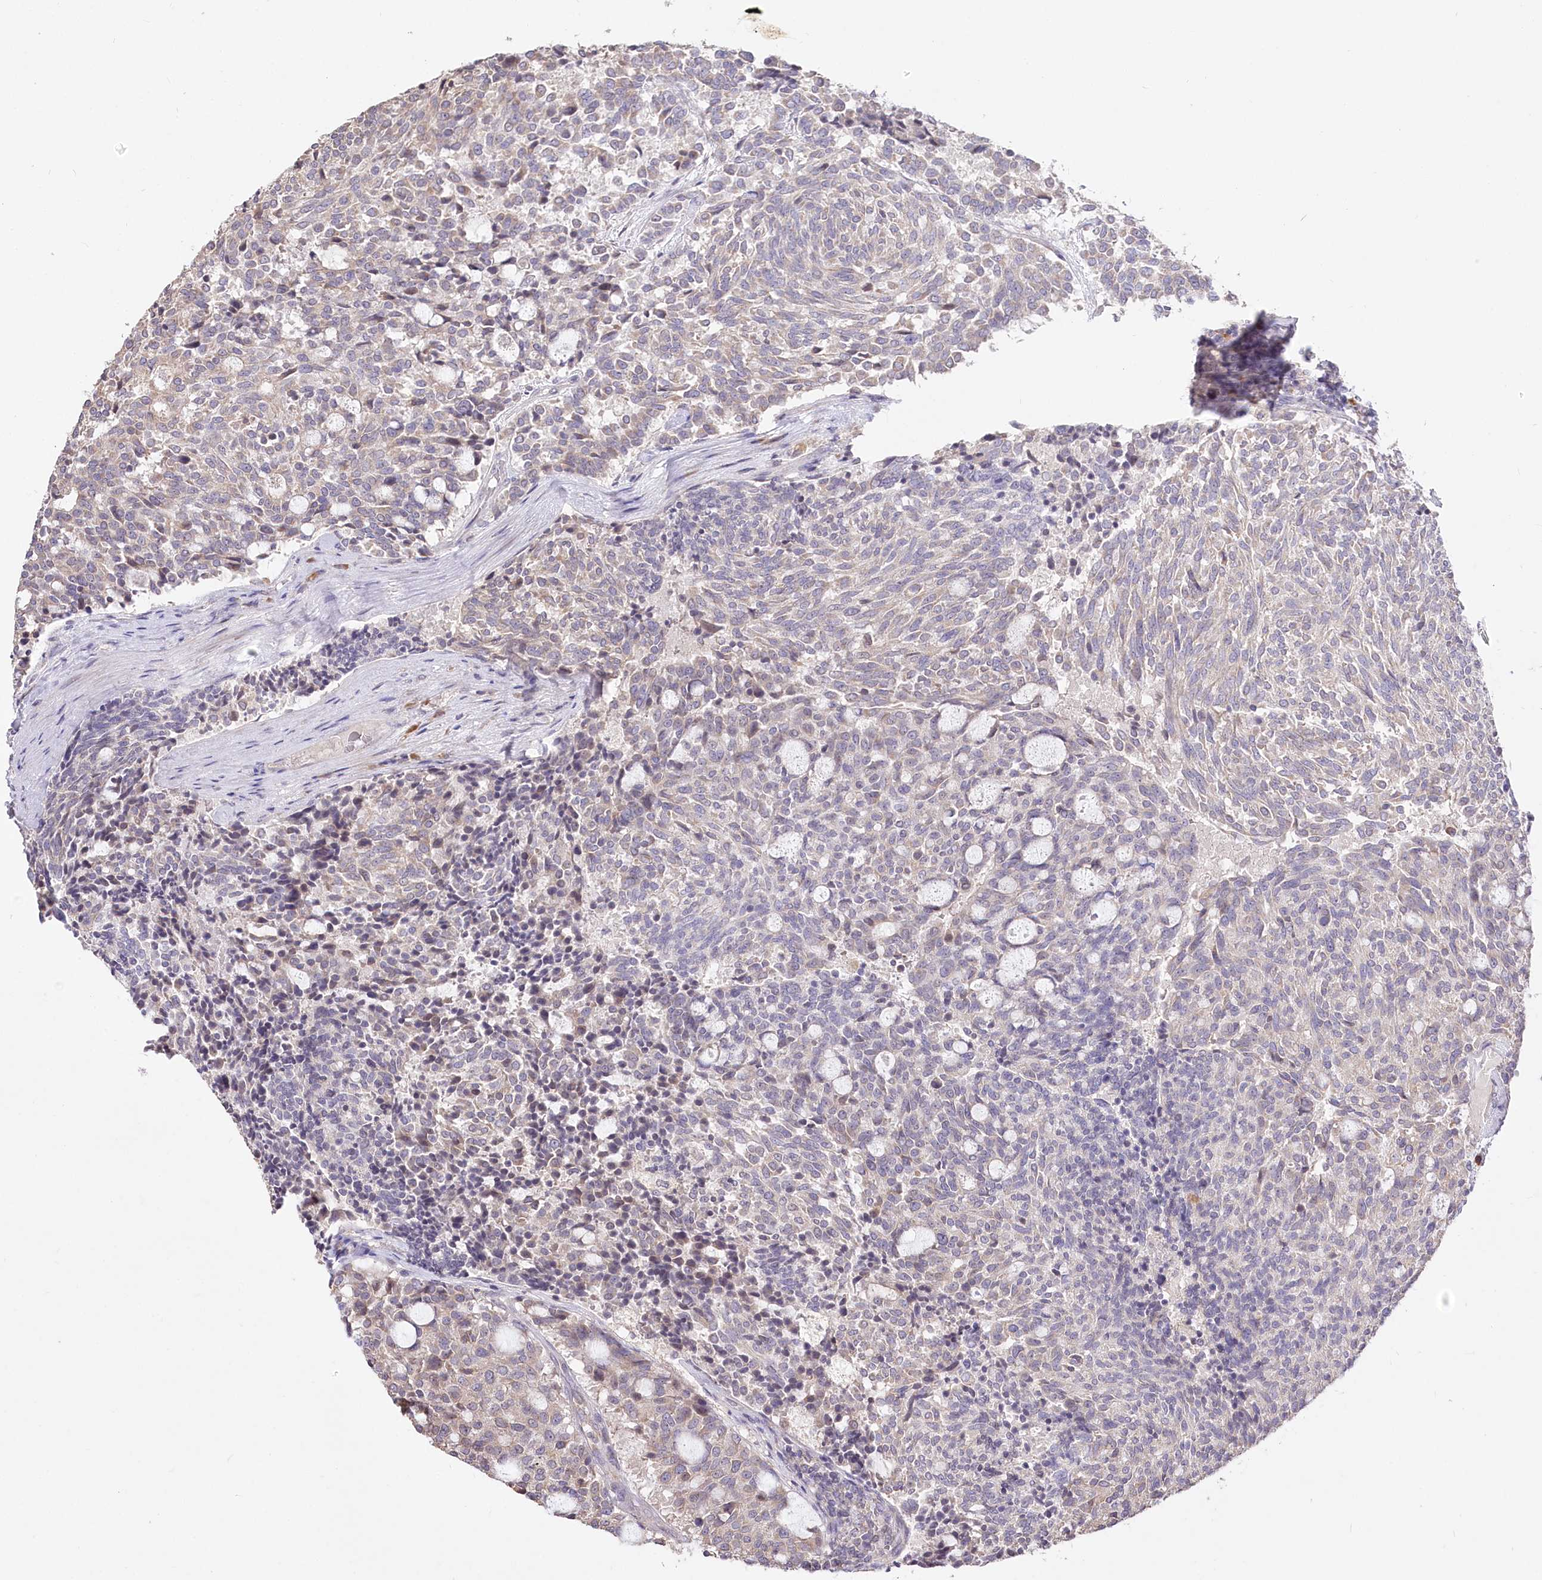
{"staining": {"intensity": "weak", "quantity": "<25%", "location": "cytoplasmic/membranous"}, "tissue": "carcinoid", "cell_type": "Tumor cells", "image_type": "cancer", "snomed": [{"axis": "morphology", "description": "Carcinoid, malignant, NOS"}, {"axis": "topography", "description": "Pancreas"}], "caption": "IHC histopathology image of carcinoid stained for a protein (brown), which exhibits no expression in tumor cells.", "gene": "STT3B", "patient": {"sex": "female", "age": 54}}